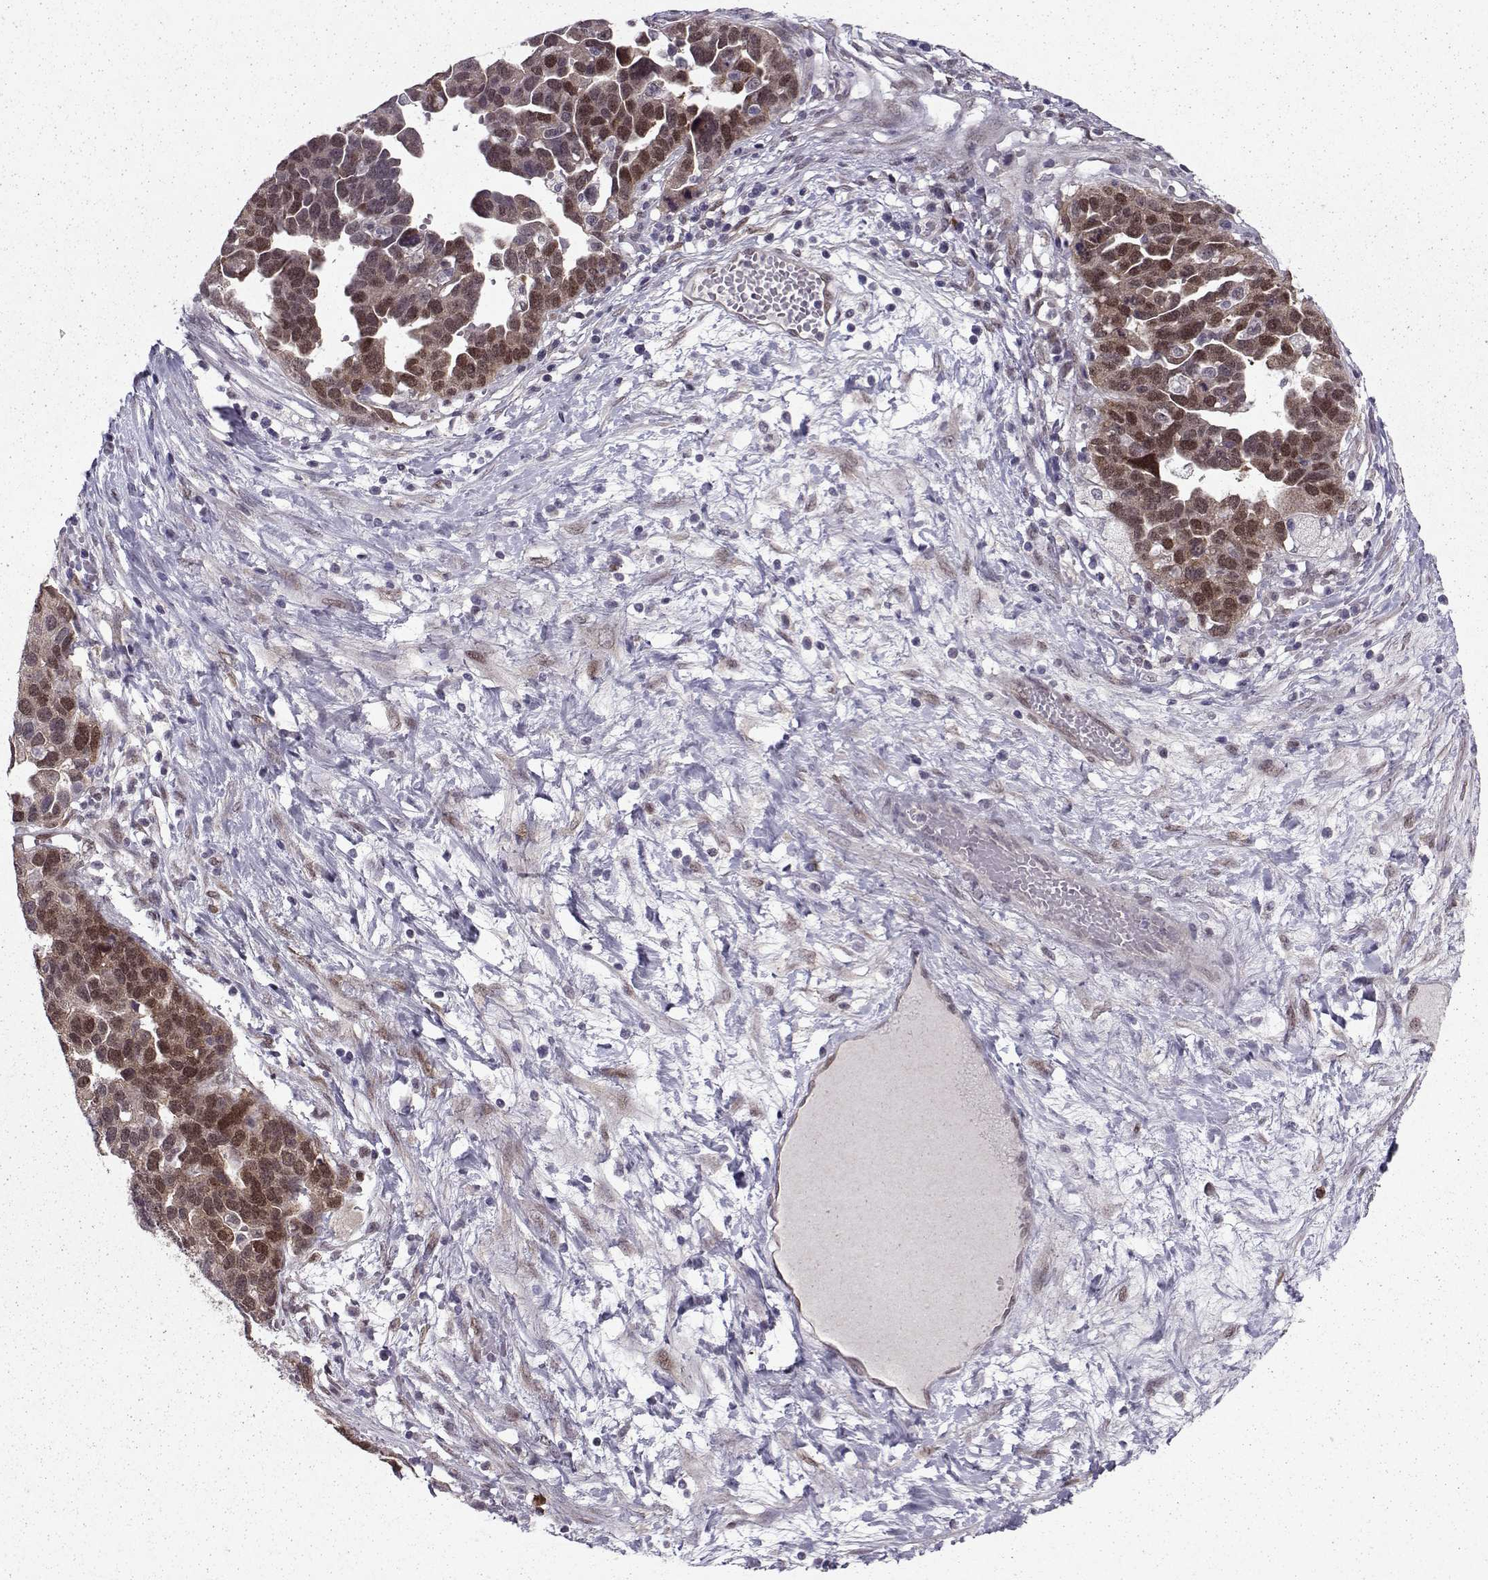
{"staining": {"intensity": "moderate", "quantity": ">75%", "location": "cytoplasmic/membranous,nuclear"}, "tissue": "ovarian cancer", "cell_type": "Tumor cells", "image_type": "cancer", "snomed": [{"axis": "morphology", "description": "Cystadenocarcinoma, serous, NOS"}, {"axis": "topography", "description": "Ovary"}], "caption": "Moderate cytoplasmic/membranous and nuclear positivity for a protein is identified in about >75% of tumor cells of serous cystadenocarcinoma (ovarian) using immunohistochemistry.", "gene": "CDK4", "patient": {"sex": "female", "age": 54}}